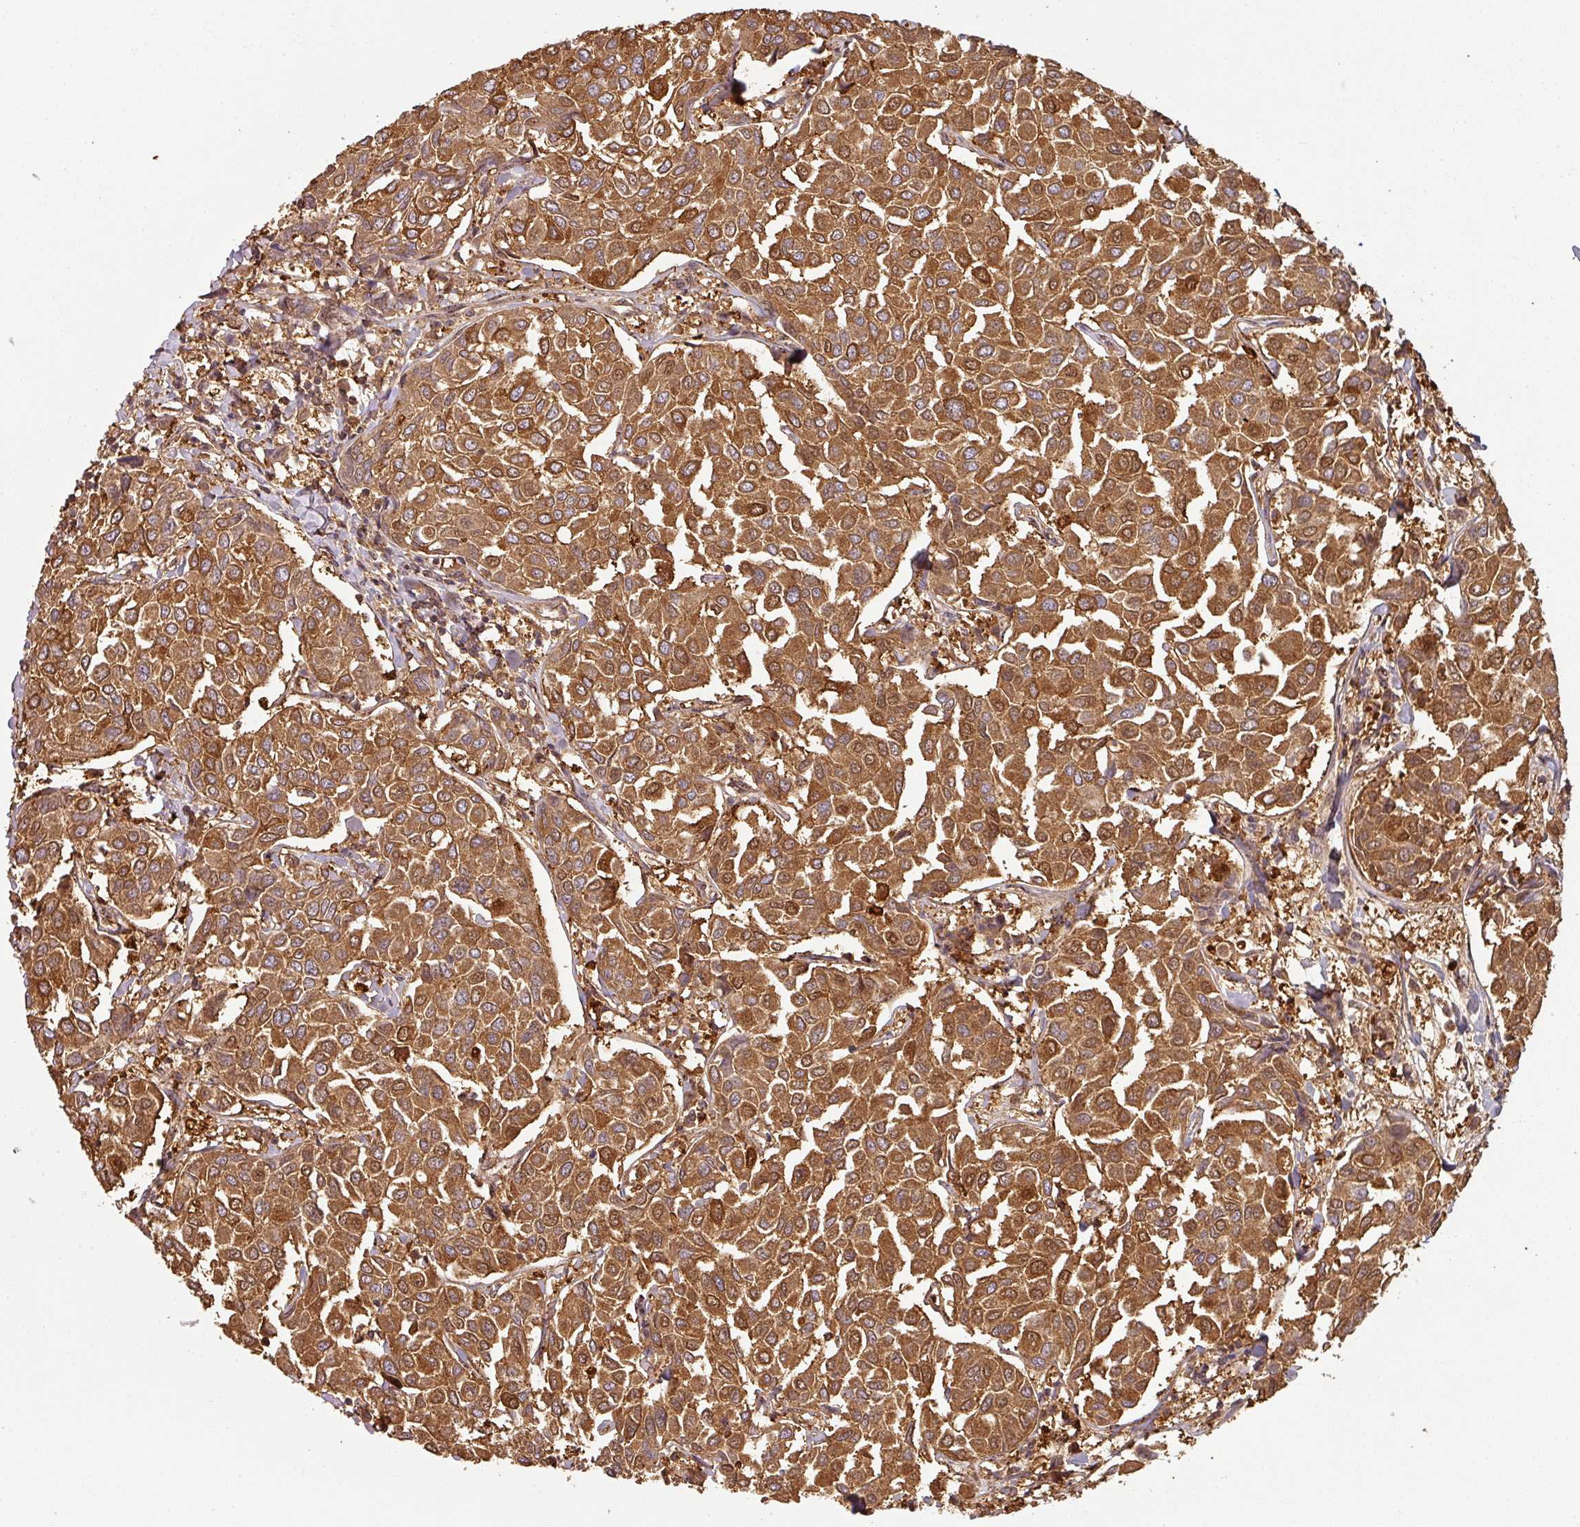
{"staining": {"intensity": "strong", "quantity": ">75%", "location": "cytoplasmic/membranous,nuclear"}, "tissue": "breast cancer", "cell_type": "Tumor cells", "image_type": "cancer", "snomed": [{"axis": "morphology", "description": "Duct carcinoma"}, {"axis": "topography", "description": "Breast"}], "caption": "This photomicrograph exhibits immunohistochemistry staining of human invasive ductal carcinoma (breast), with high strong cytoplasmic/membranous and nuclear staining in approximately >75% of tumor cells.", "gene": "ZNF322", "patient": {"sex": "female", "age": 55}}